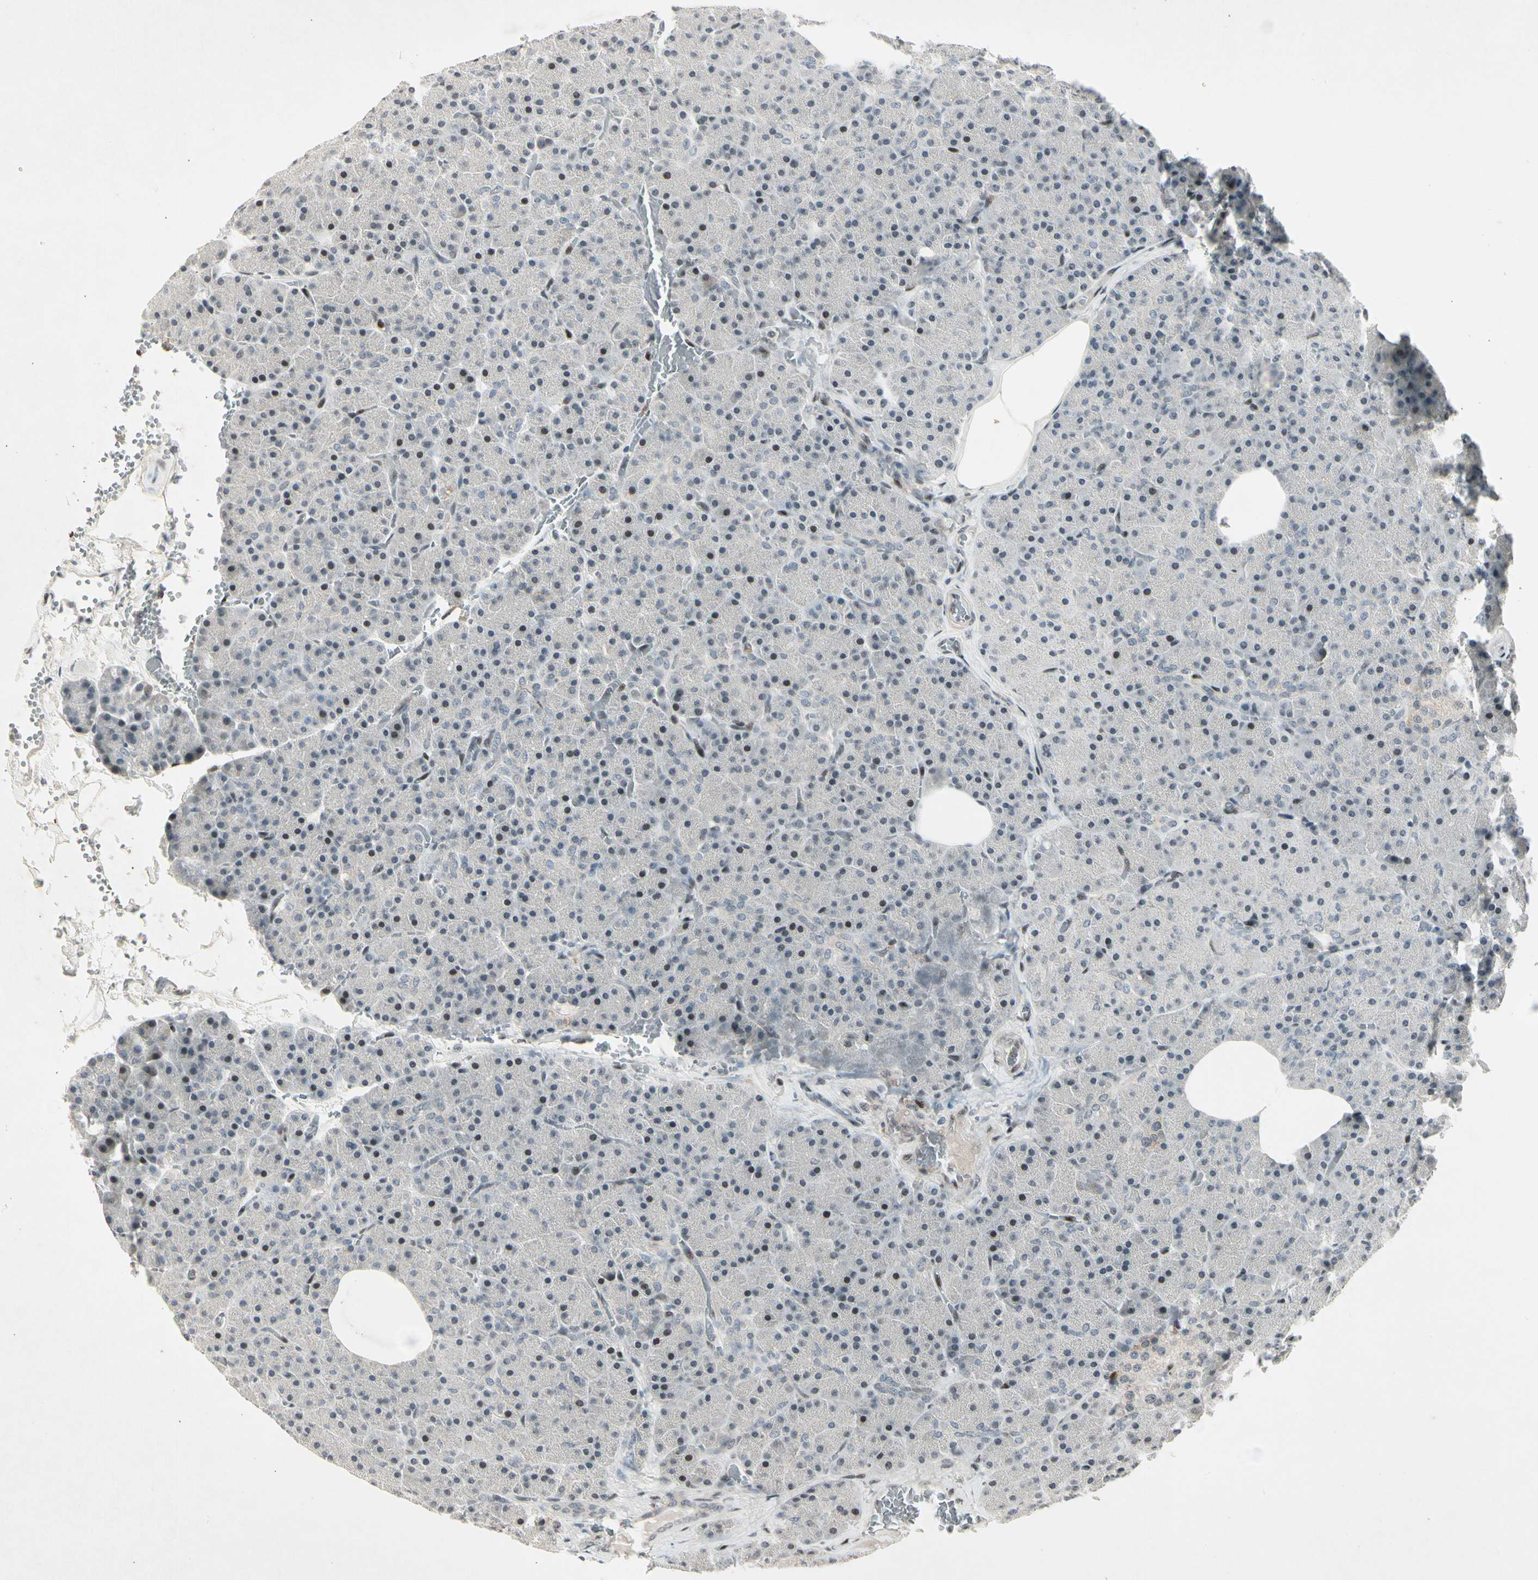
{"staining": {"intensity": "moderate", "quantity": "<25%", "location": "nuclear"}, "tissue": "pancreas", "cell_type": "Exocrine glandular cells", "image_type": "normal", "snomed": [{"axis": "morphology", "description": "Normal tissue, NOS"}, {"axis": "topography", "description": "Pancreas"}], "caption": "Exocrine glandular cells show moderate nuclear positivity in approximately <25% of cells in unremarkable pancreas.", "gene": "FOXJ2", "patient": {"sex": "female", "age": 35}}